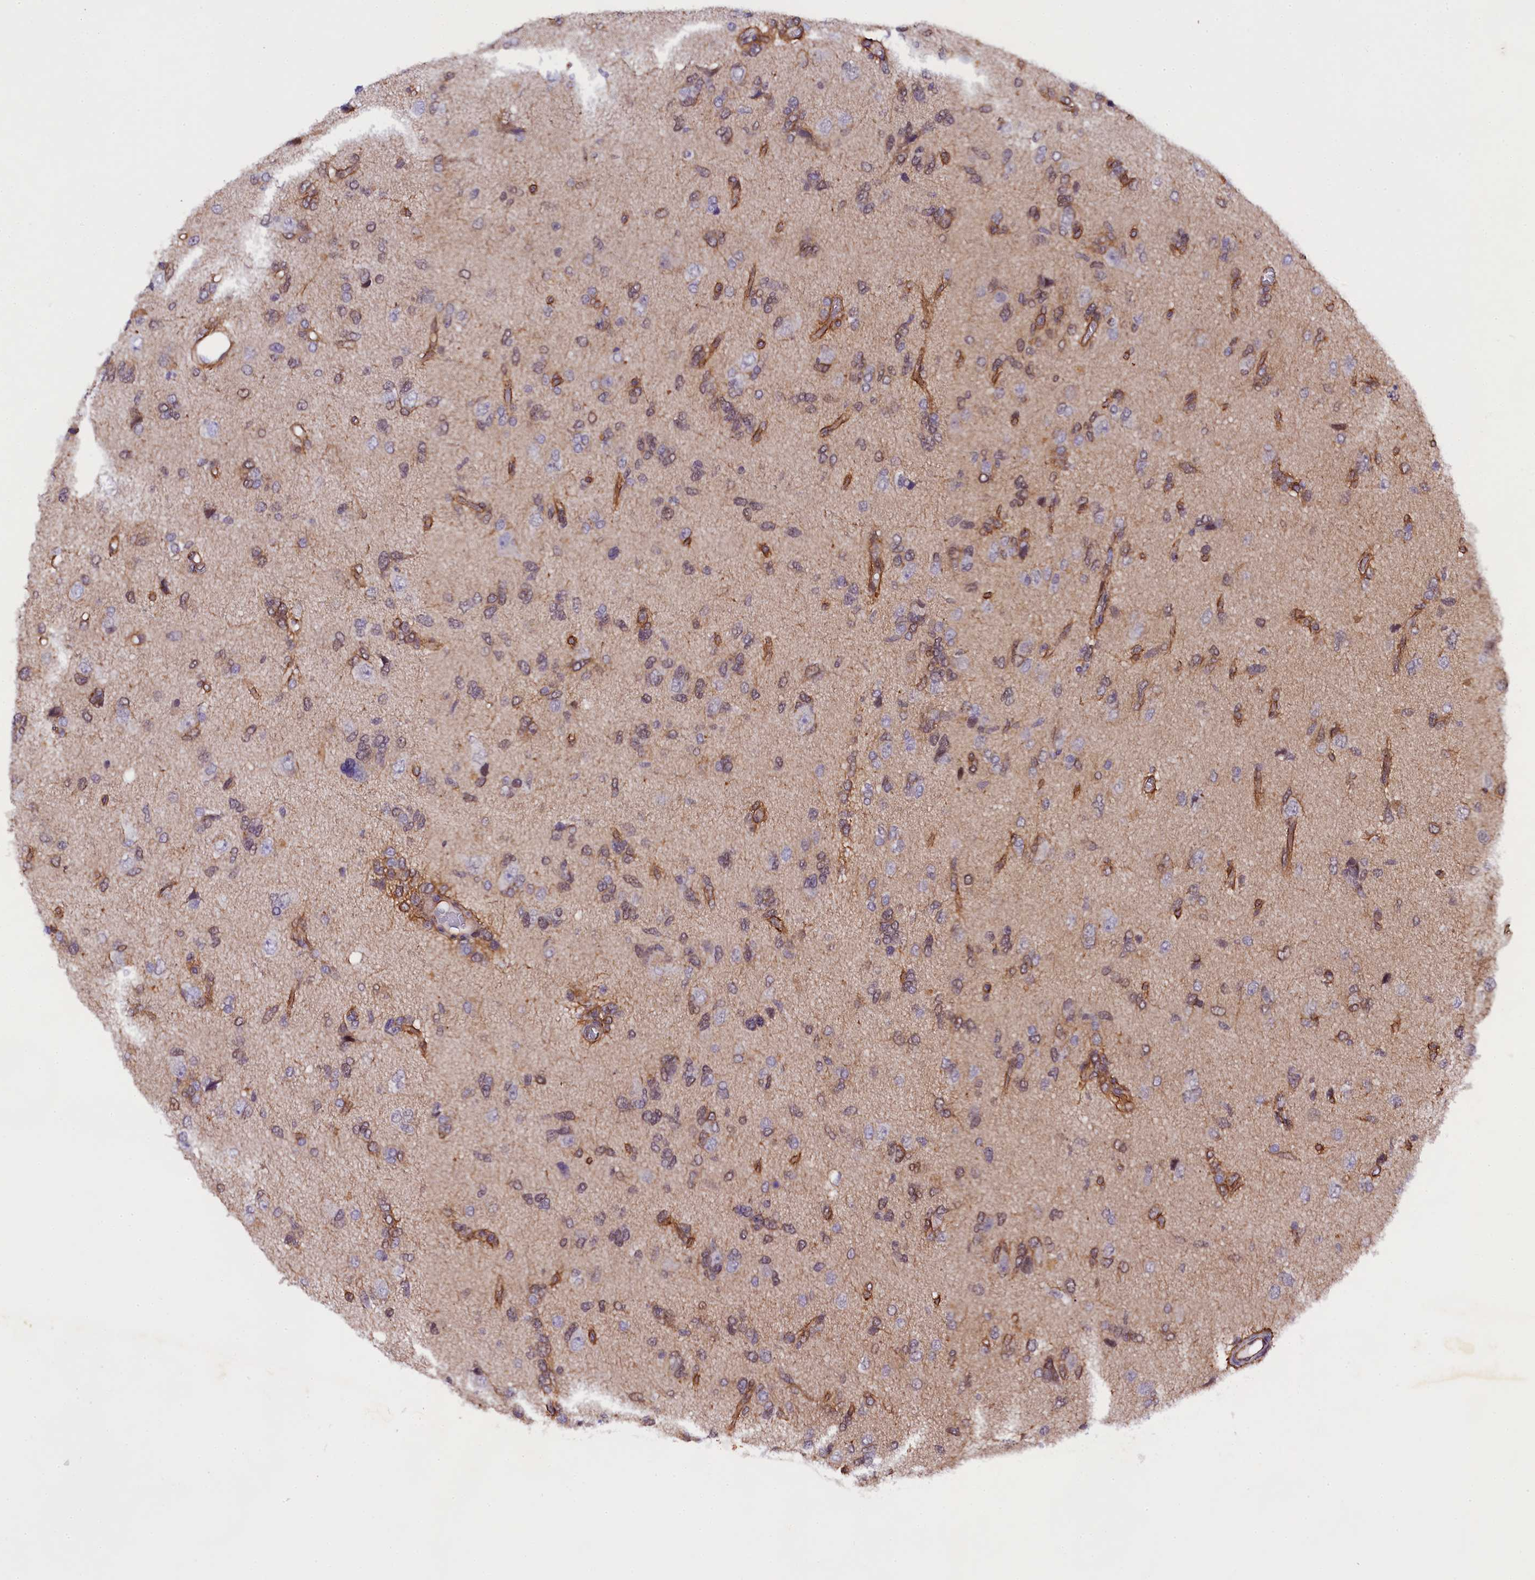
{"staining": {"intensity": "weak", "quantity": "25%-75%", "location": "nuclear"}, "tissue": "glioma", "cell_type": "Tumor cells", "image_type": "cancer", "snomed": [{"axis": "morphology", "description": "Glioma, malignant, High grade"}, {"axis": "topography", "description": "Brain"}], "caption": "IHC staining of glioma, which demonstrates low levels of weak nuclear expression in approximately 25%-75% of tumor cells indicating weak nuclear protein positivity. The staining was performed using DAB (3,3'-diaminobenzidine) (brown) for protein detection and nuclei were counterstained in hematoxylin (blue).", "gene": "SP4", "patient": {"sex": "female", "age": 59}}